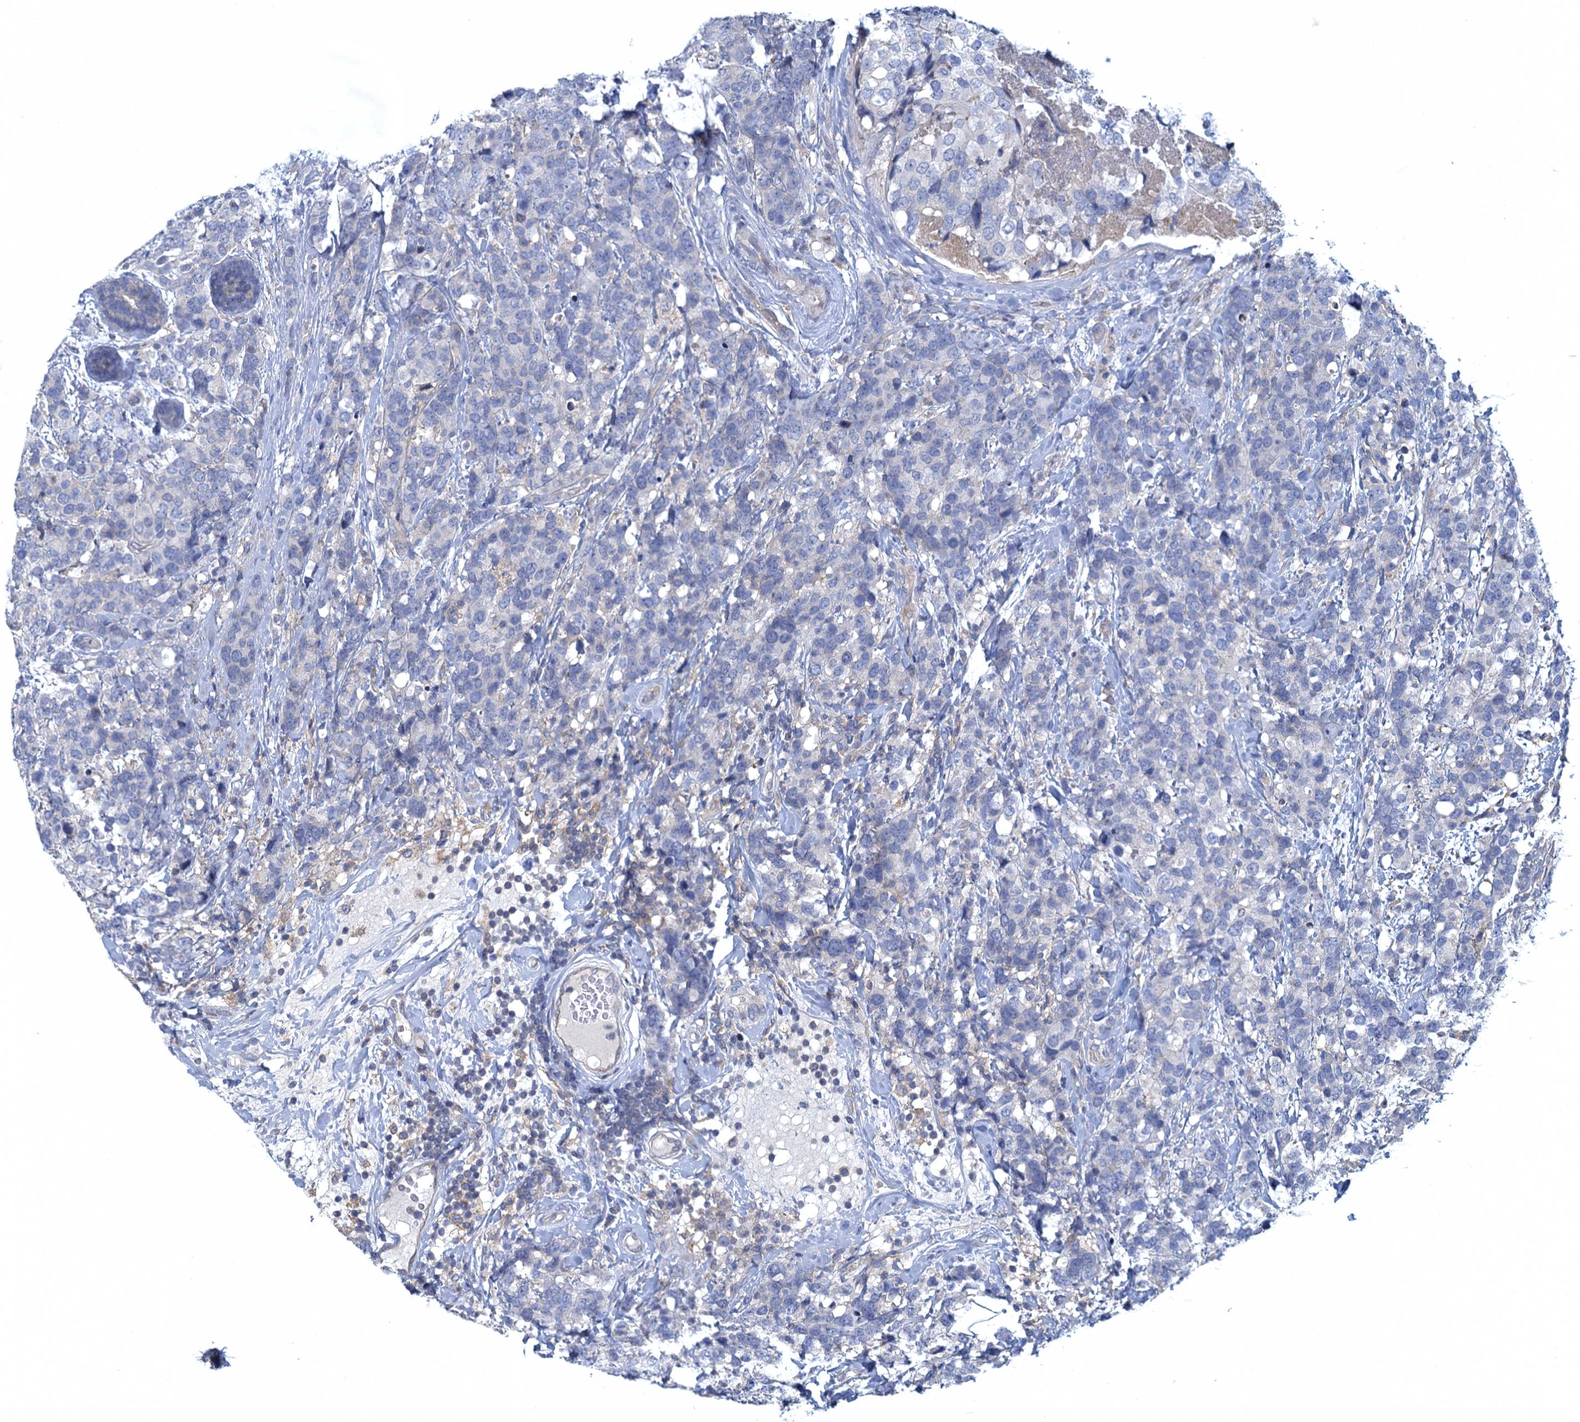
{"staining": {"intensity": "negative", "quantity": "none", "location": "none"}, "tissue": "breast cancer", "cell_type": "Tumor cells", "image_type": "cancer", "snomed": [{"axis": "morphology", "description": "Lobular carcinoma"}, {"axis": "topography", "description": "Breast"}], "caption": "A high-resolution histopathology image shows immunohistochemistry staining of breast lobular carcinoma, which reveals no significant positivity in tumor cells. Brightfield microscopy of immunohistochemistry stained with DAB (3,3'-diaminobenzidine) (brown) and hematoxylin (blue), captured at high magnification.", "gene": "NCKAP1L", "patient": {"sex": "female", "age": 59}}